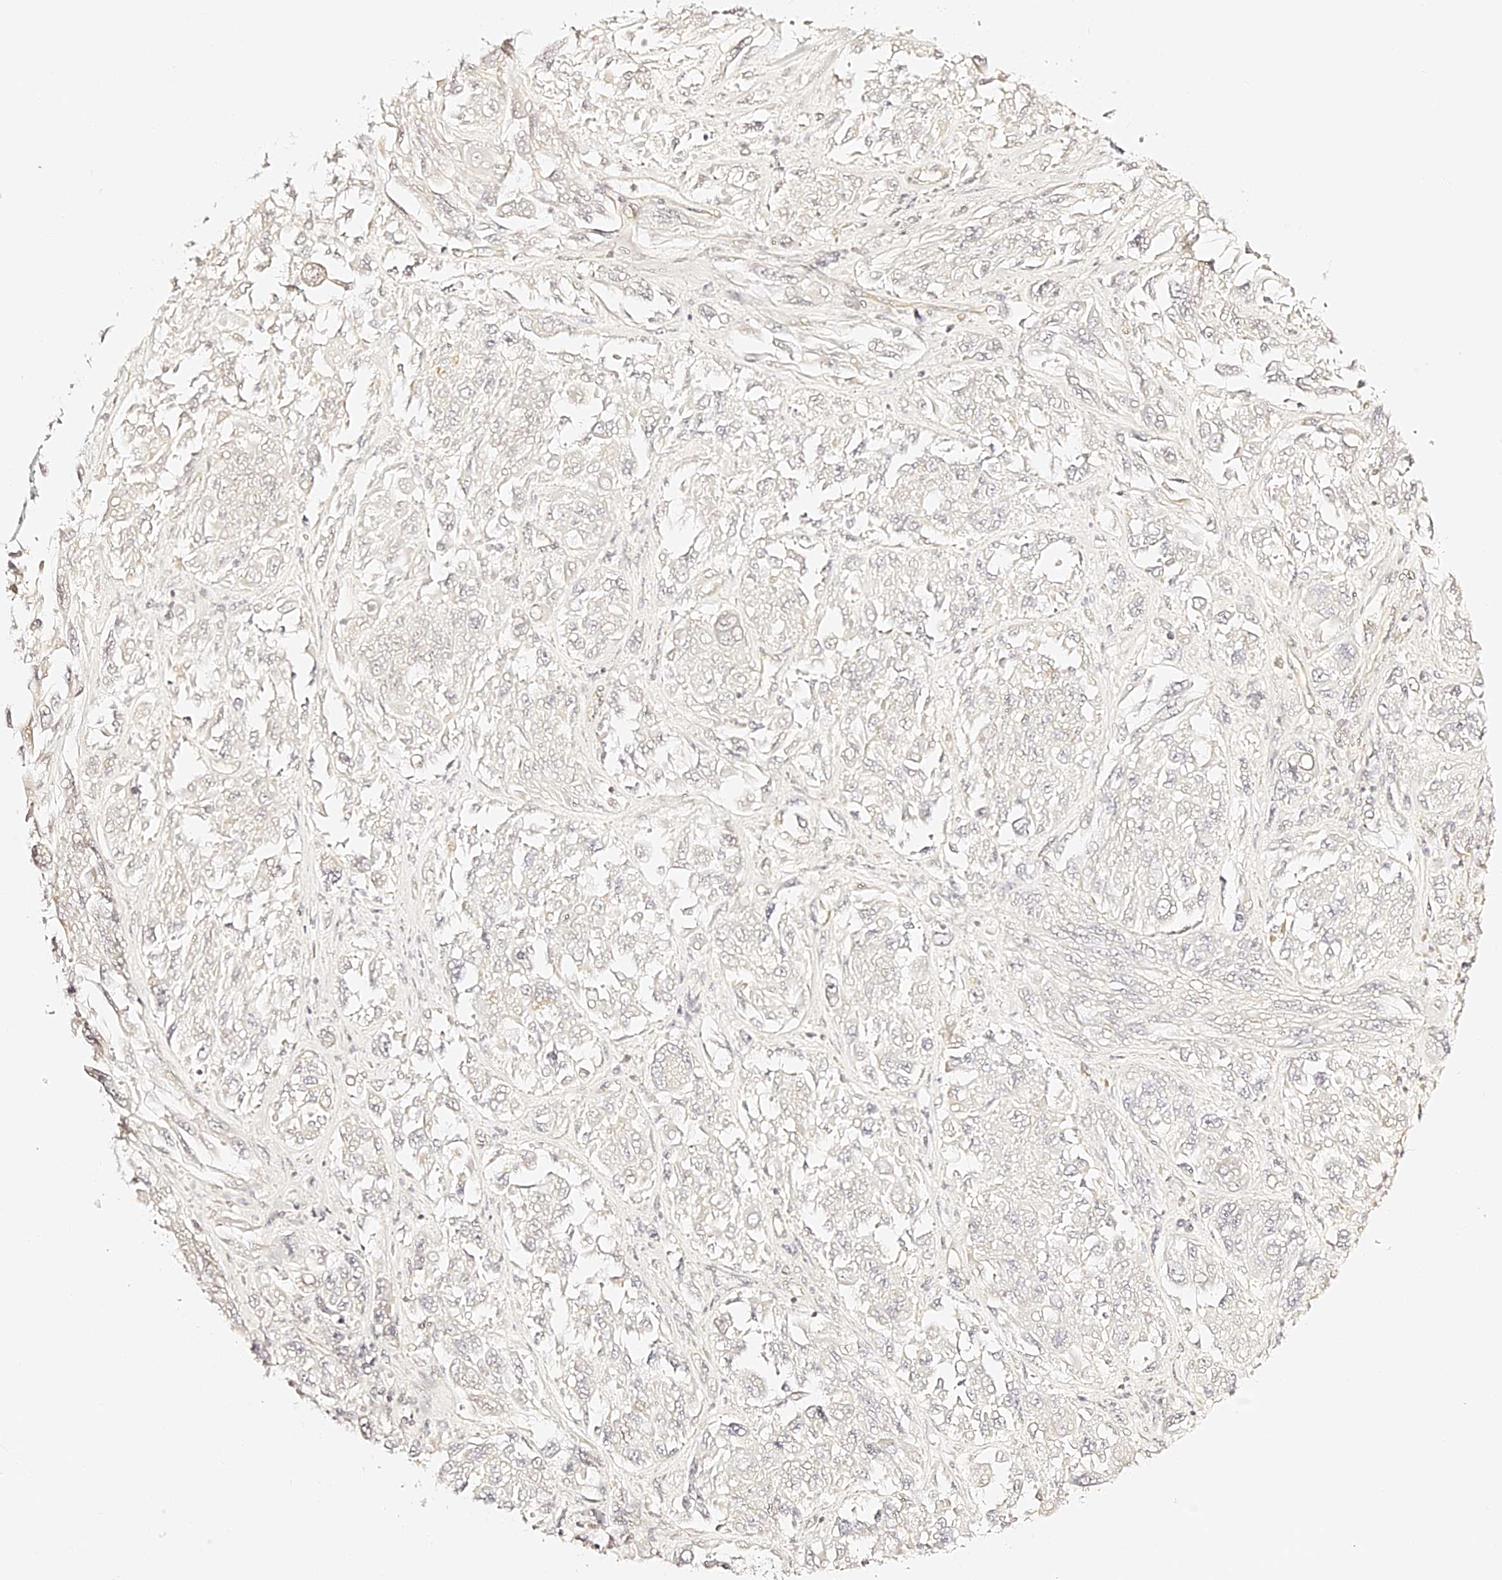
{"staining": {"intensity": "negative", "quantity": "none", "location": "none"}, "tissue": "melanoma", "cell_type": "Tumor cells", "image_type": "cancer", "snomed": [{"axis": "morphology", "description": "Malignant melanoma, NOS"}, {"axis": "topography", "description": "Skin"}], "caption": "The micrograph shows no staining of tumor cells in melanoma.", "gene": "SLC1A3", "patient": {"sex": "female", "age": 91}}